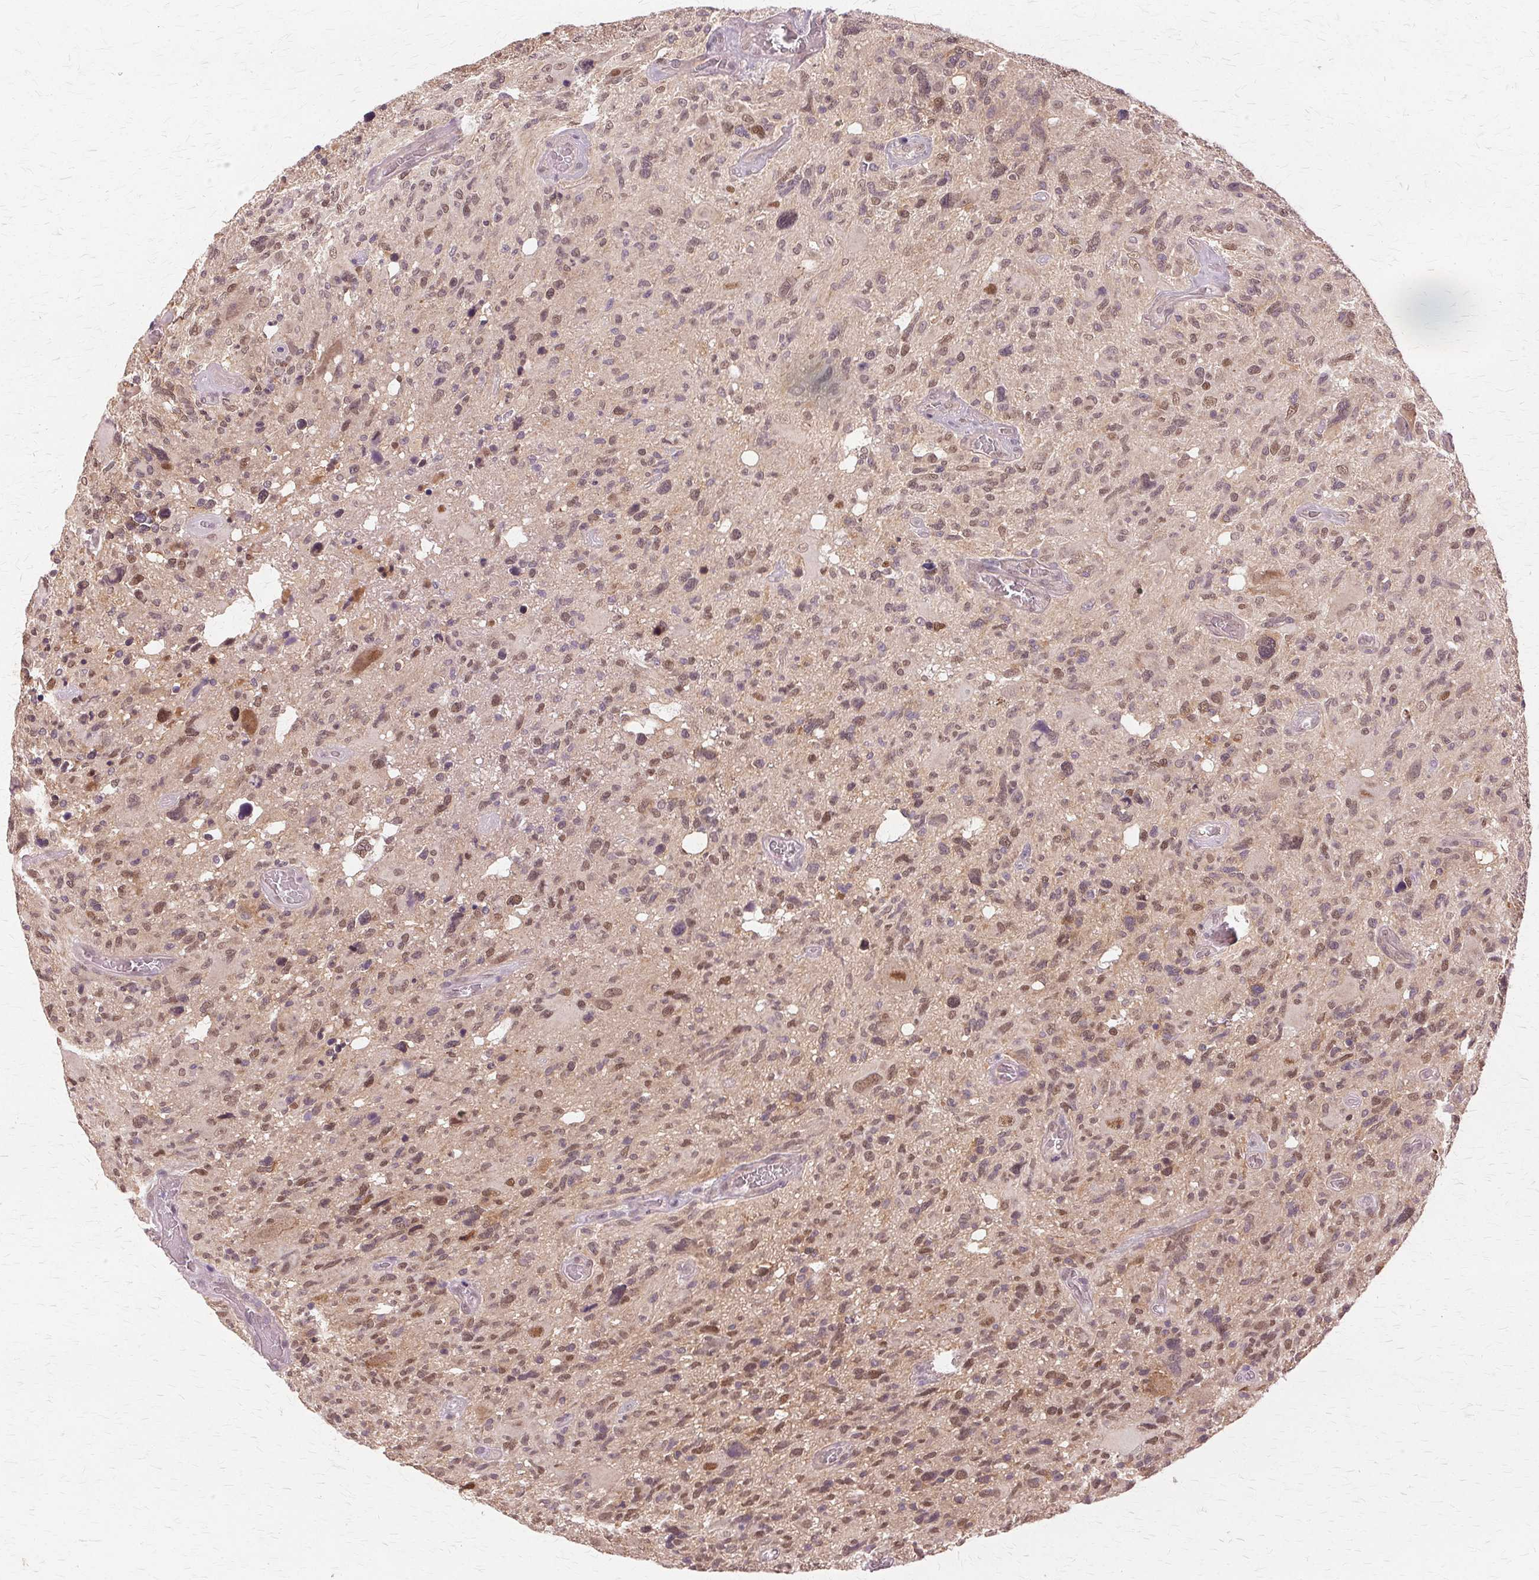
{"staining": {"intensity": "moderate", "quantity": ">75%", "location": "nuclear"}, "tissue": "glioma", "cell_type": "Tumor cells", "image_type": "cancer", "snomed": [{"axis": "morphology", "description": "Glioma, malignant, High grade"}, {"axis": "topography", "description": "Brain"}], "caption": "Moderate nuclear protein positivity is present in about >75% of tumor cells in malignant glioma (high-grade).", "gene": "PRMT5", "patient": {"sex": "male", "age": 49}}